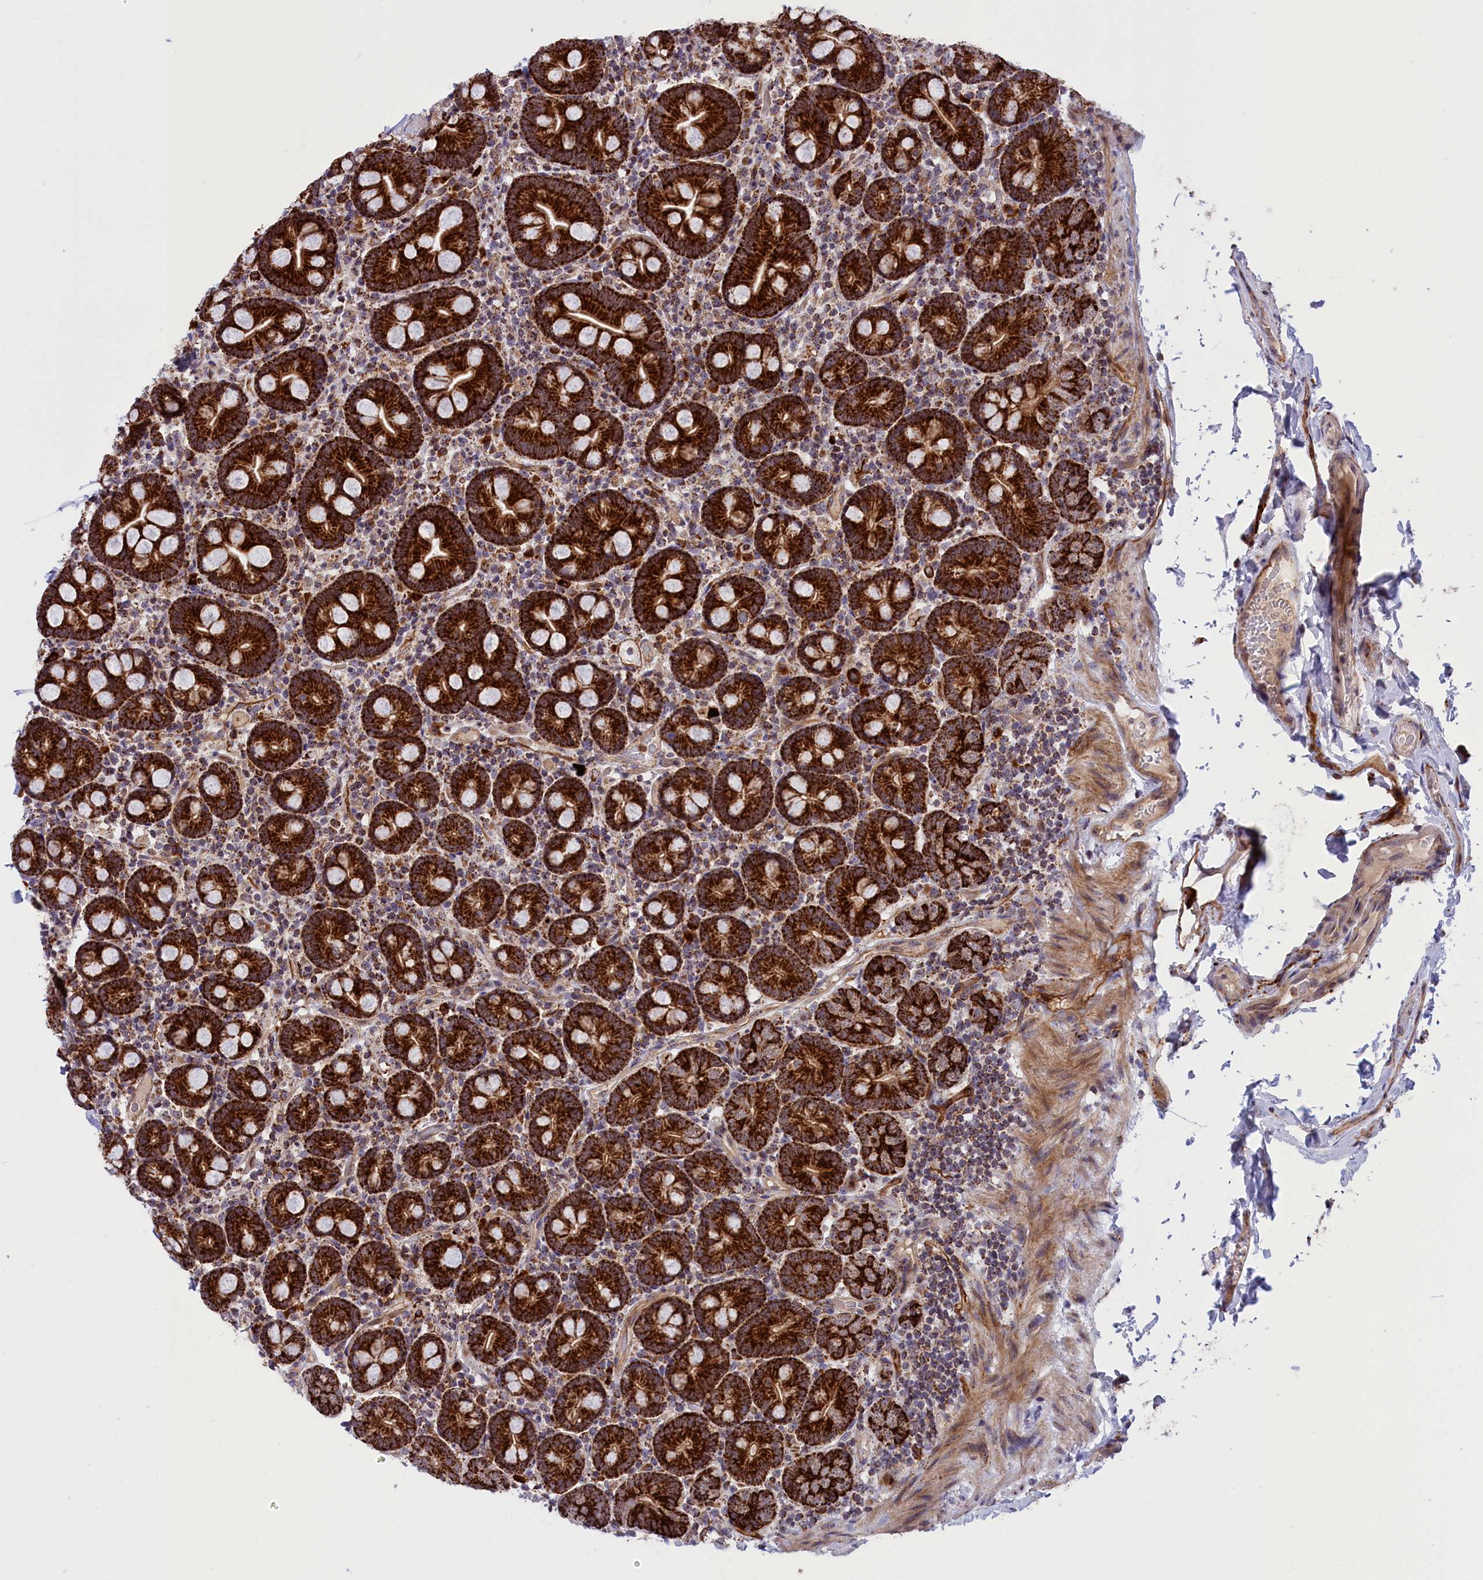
{"staining": {"intensity": "strong", "quantity": ">75%", "location": "cytoplasmic/membranous"}, "tissue": "small intestine", "cell_type": "Glandular cells", "image_type": "normal", "snomed": [{"axis": "morphology", "description": "Normal tissue, NOS"}, {"axis": "topography", "description": "Small intestine"}], "caption": "DAB (3,3'-diaminobenzidine) immunohistochemical staining of unremarkable small intestine exhibits strong cytoplasmic/membranous protein positivity in approximately >75% of glandular cells. (Brightfield microscopy of DAB IHC at high magnification).", "gene": "MPND", "patient": {"sex": "female", "age": 68}}